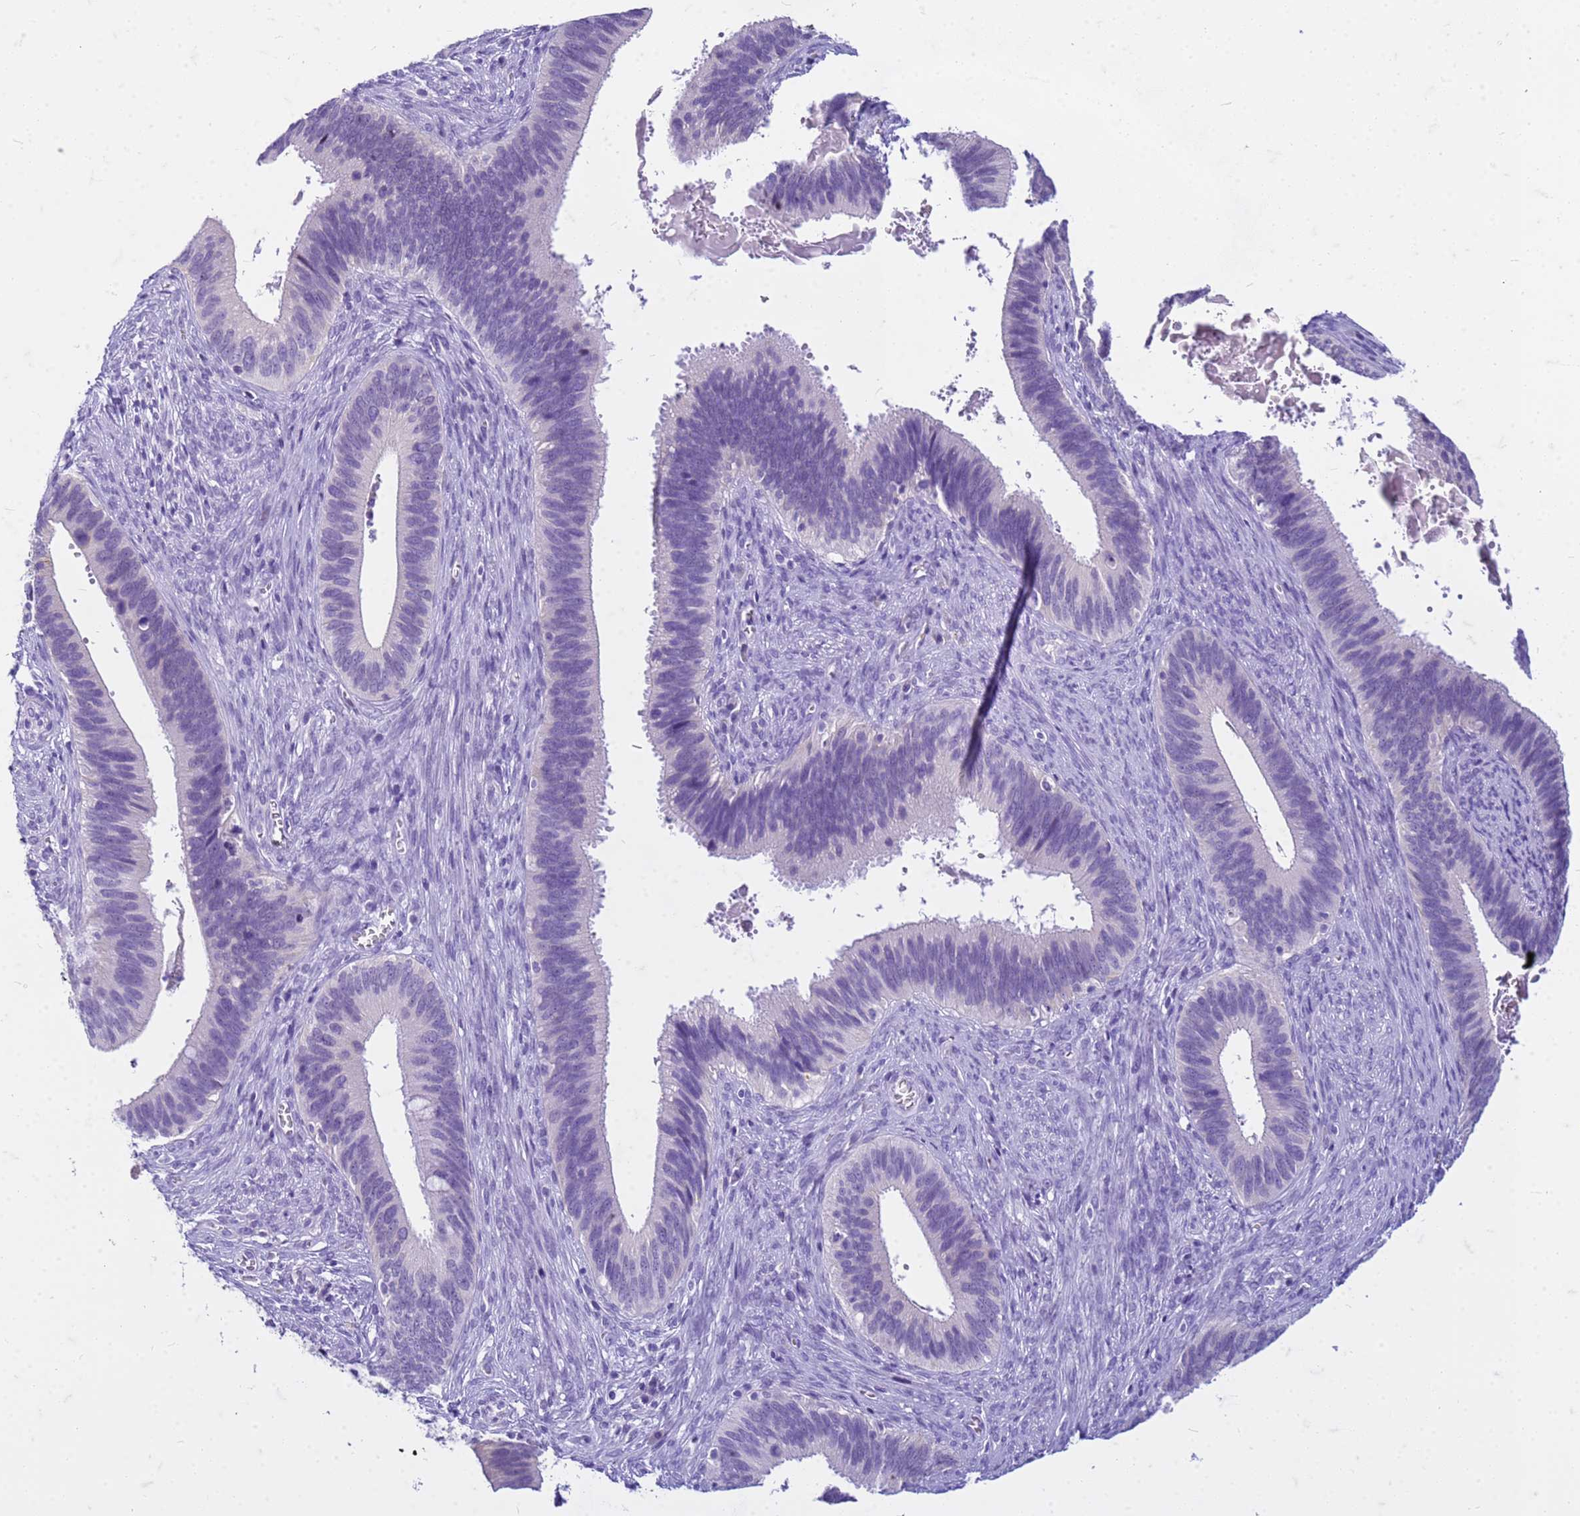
{"staining": {"intensity": "negative", "quantity": "none", "location": "none"}, "tissue": "cervical cancer", "cell_type": "Tumor cells", "image_type": "cancer", "snomed": [{"axis": "morphology", "description": "Adenocarcinoma, NOS"}, {"axis": "topography", "description": "Cervix"}], "caption": "High power microscopy micrograph of an immunohistochemistry image of cervical cancer (adenocarcinoma), revealing no significant positivity in tumor cells.", "gene": "CFAP100", "patient": {"sex": "female", "age": 42}}